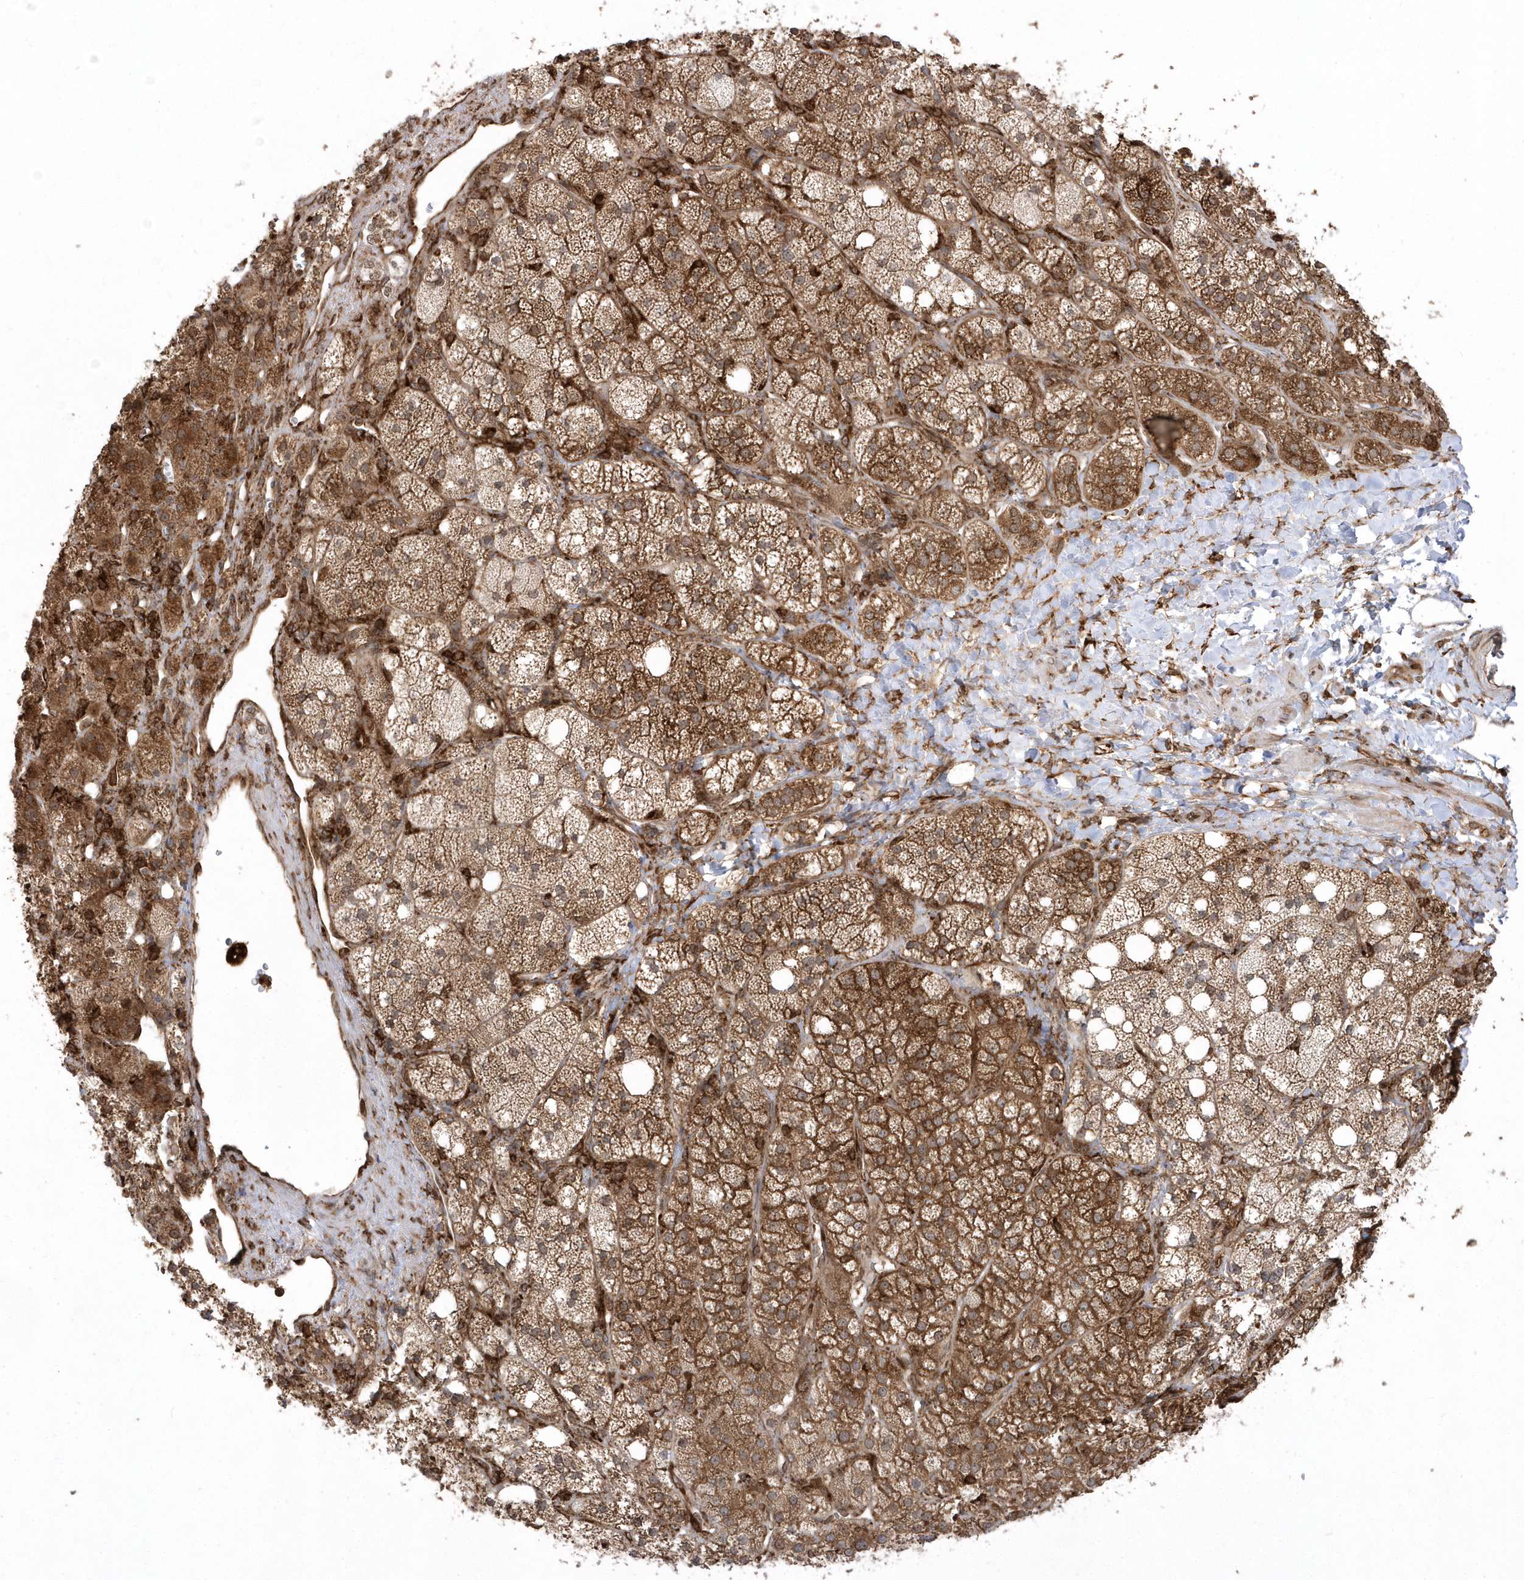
{"staining": {"intensity": "strong", "quantity": "25%-75%", "location": "cytoplasmic/membranous"}, "tissue": "adrenal gland", "cell_type": "Glandular cells", "image_type": "normal", "snomed": [{"axis": "morphology", "description": "Normal tissue, NOS"}, {"axis": "topography", "description": "Adrenal gland"}], "caption": "High-power microscopy captured an immunohistochemistry (IHC) histopathology image of unremarkable adrenal gland, revealing strong cytoplasmic/membranous expression in approximately 25%-75% of glandular cells. The staining is performed using DAB brown chromogen to label protein expression. The nuclei are counter-stained blue using hematoxylin.", "gene": "EPC2", "patient": {"sex": "male", "age": 61}}